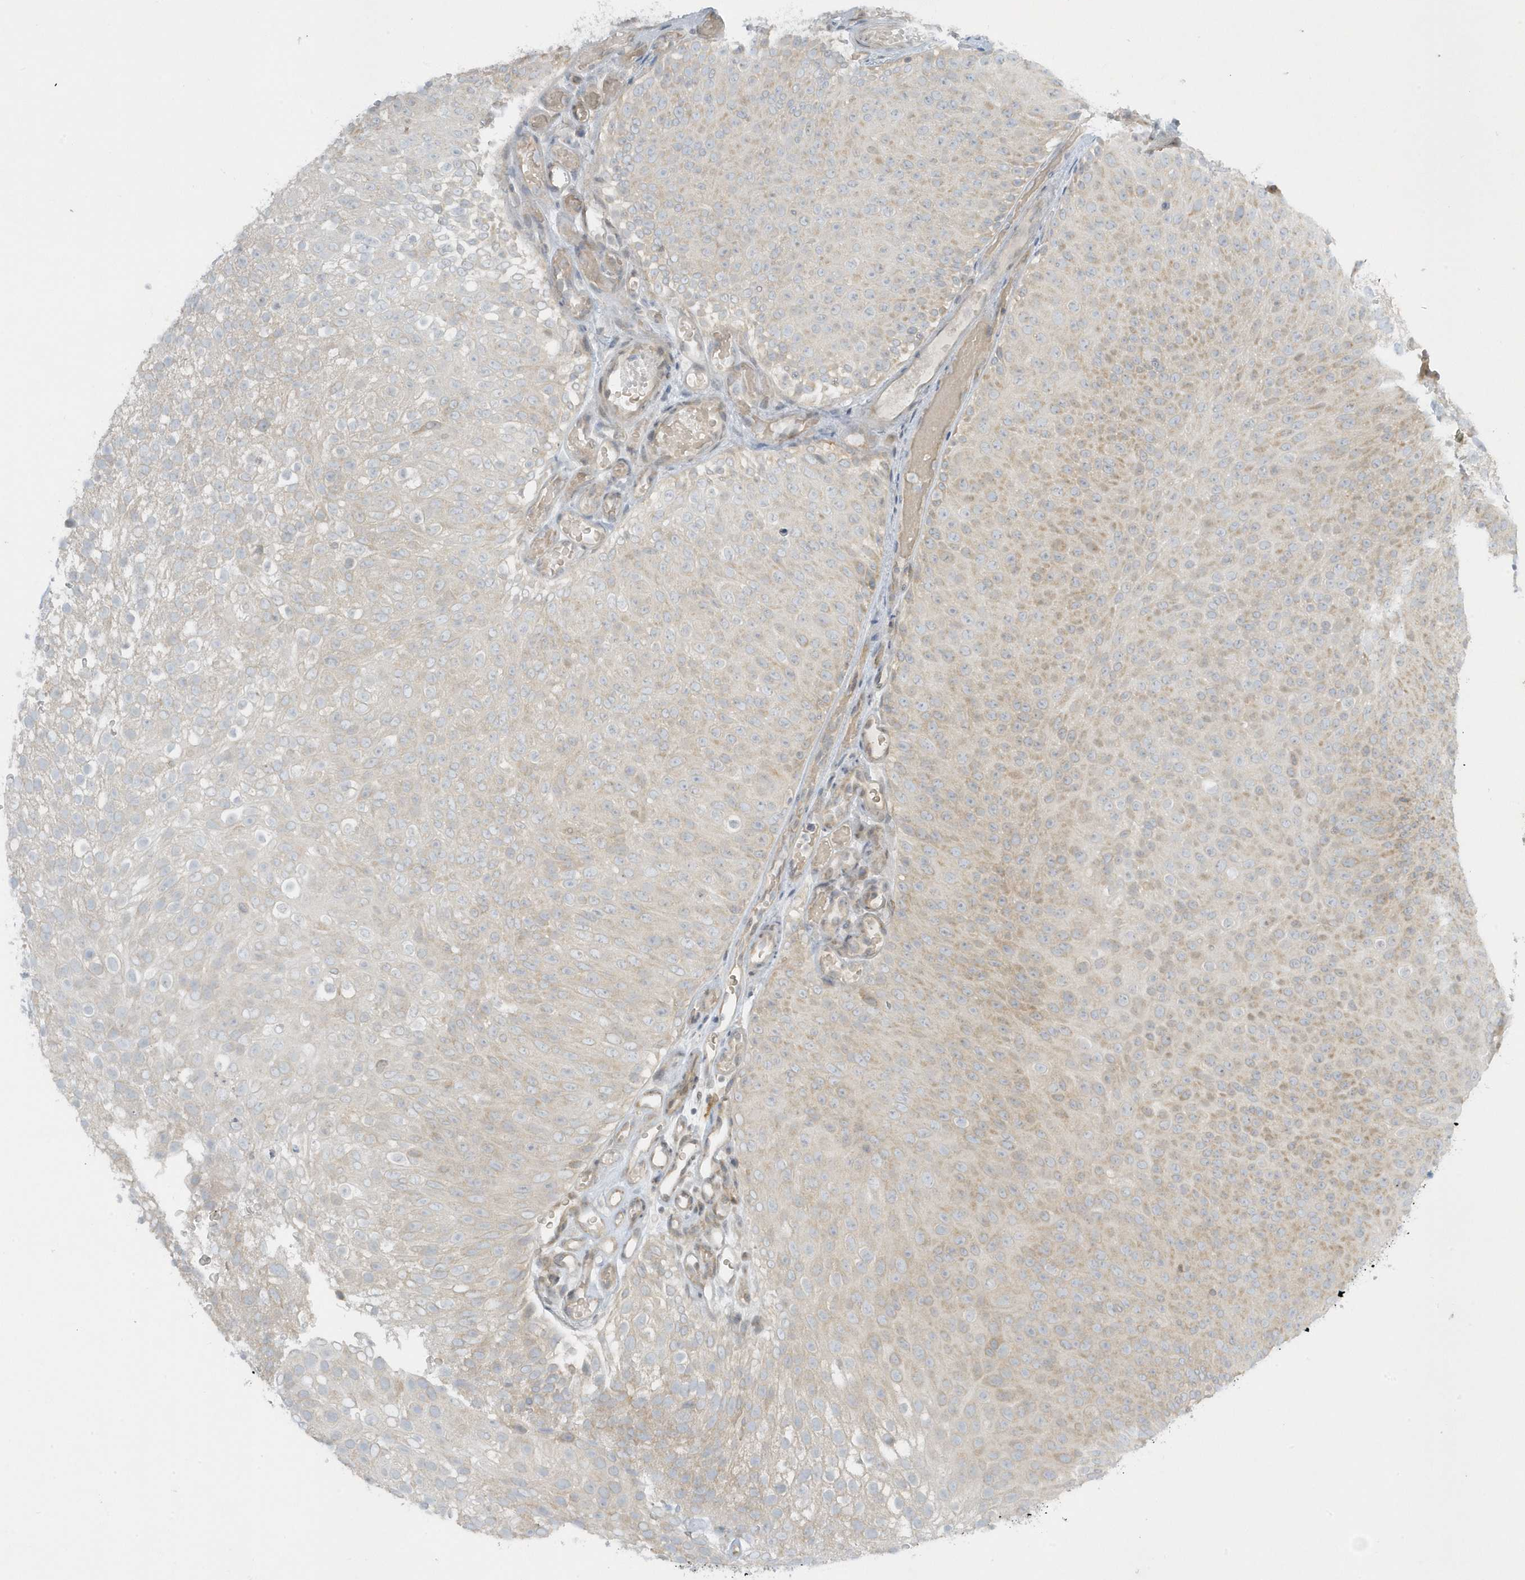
{"staining": {"intensity": "weak", "quantity": "25%-75%", "location": "cytoplasmic/membranous"}, "tissue": "urothelial cancer", "cell_type": "Tumor cells", "image_type": "cancer", "snomed": [{"axis": "morphology", "description": "Urothelial carcinoma, Low grade"}, {"axis": "topography", "description": "Urinary bladder"}], "caption": "Protein expression analysis of low-grade urothelial carcinoma exhibits weak cytoplasmic/membranous expression in approximately 25%-75% of tumor cells.", "gene": "SCN3A", "patient": {"sex": "male", "age": 78}}